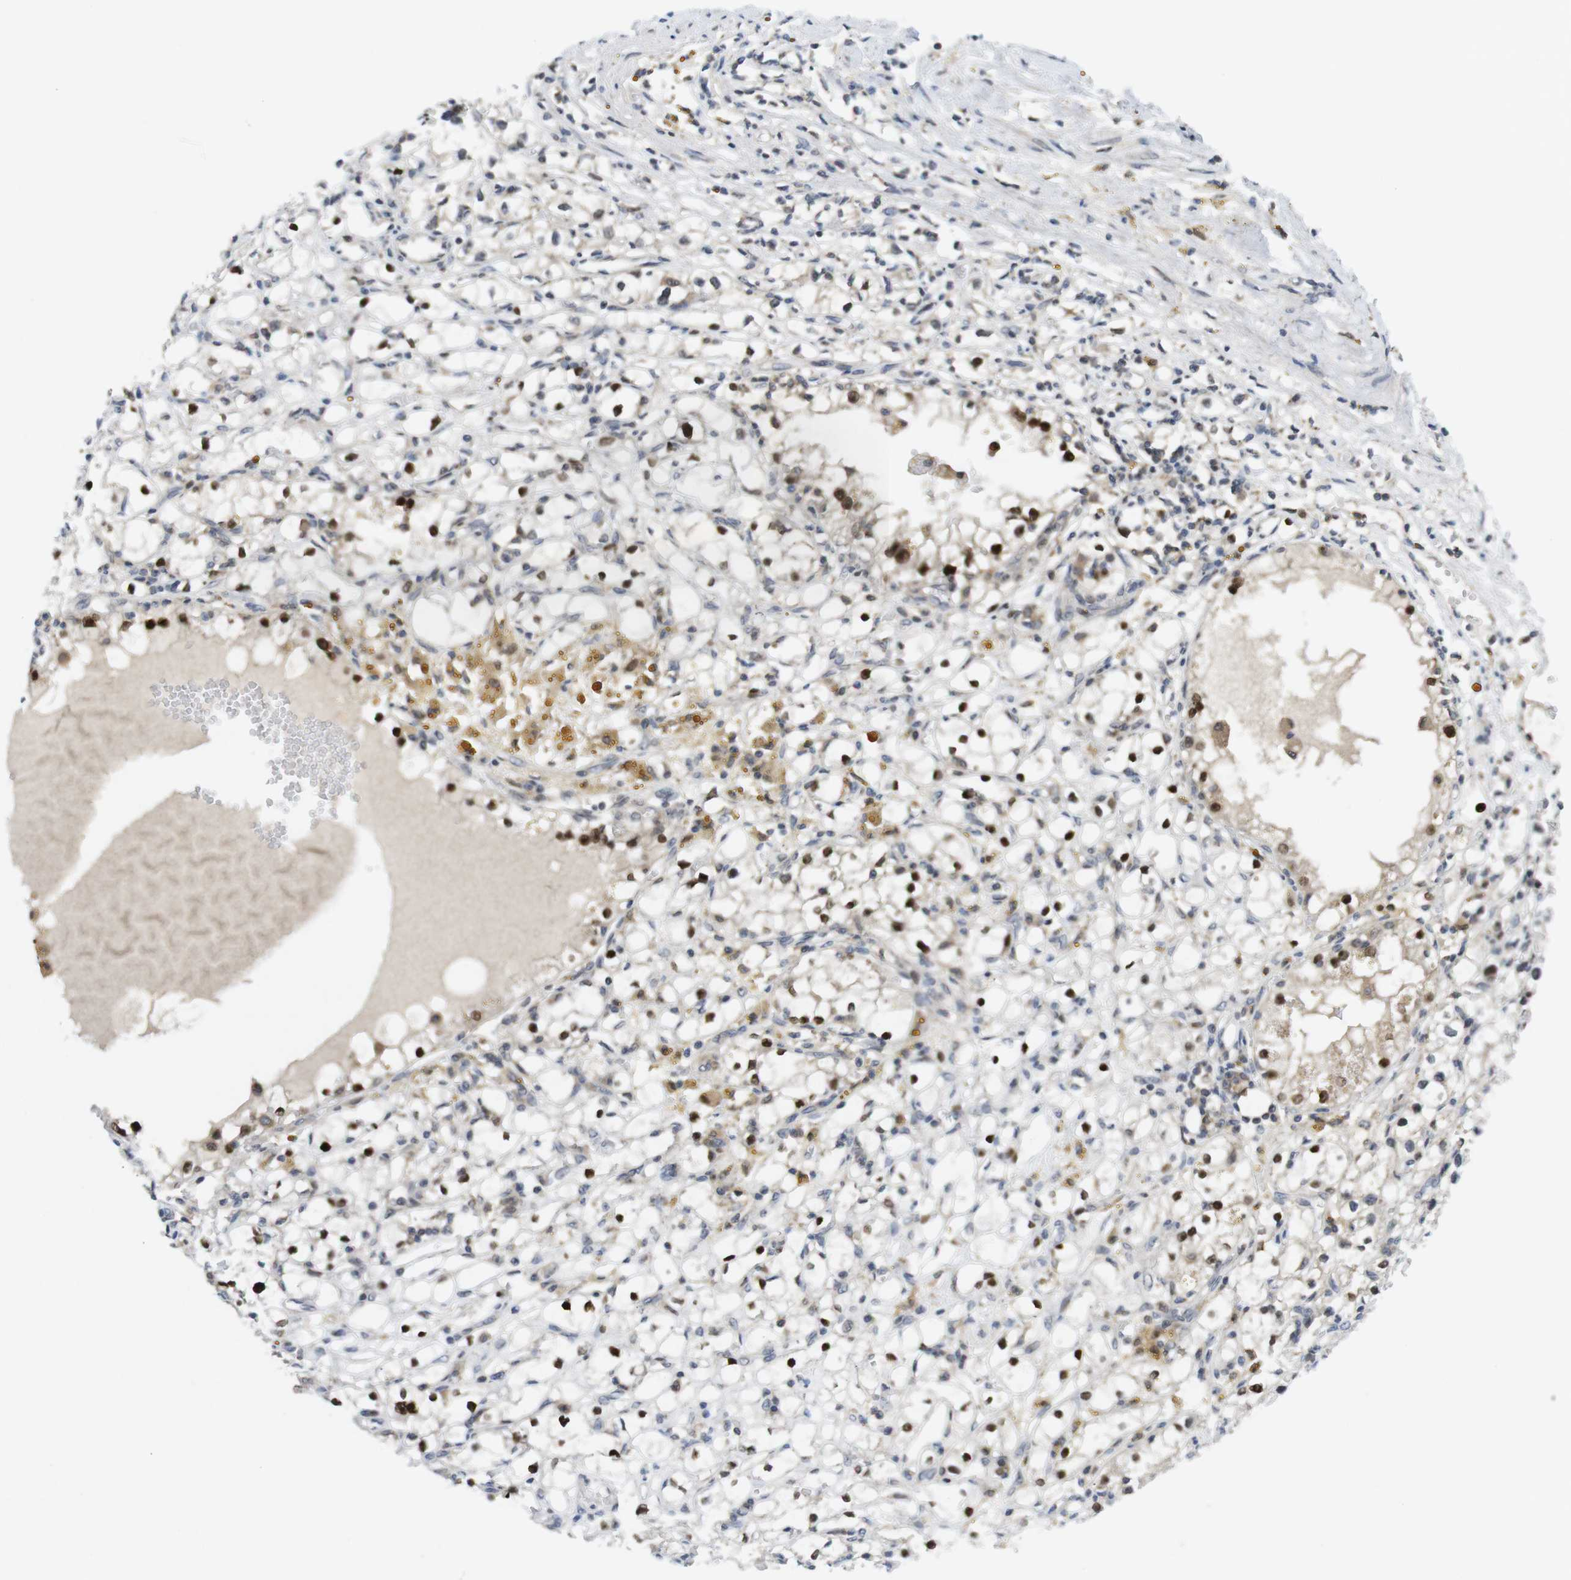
{"staining": {"intensity": "strong", "quantity": "<25%", "location": "nuclear"}, "tissue": "renal cancer", "cell_type": "Tumor cells", "image_type": "cancer", "snomed": [{"axis": "morphology", "description": "Adenocarcinoma, NOS"}, {"axis": "topography", "description": "Kidney"}], "caption": "IHC micrograph of neoplastic tissue: renal adenocarcinoma stained using immunohistochemistry (IHC) shows medium levels of strong protein expression localized specifically in the nuclear of tumor cells, appearing as a nuclear brown color.", "gene": "RCC1", "patient": {"sex": "male", "age": 56}}